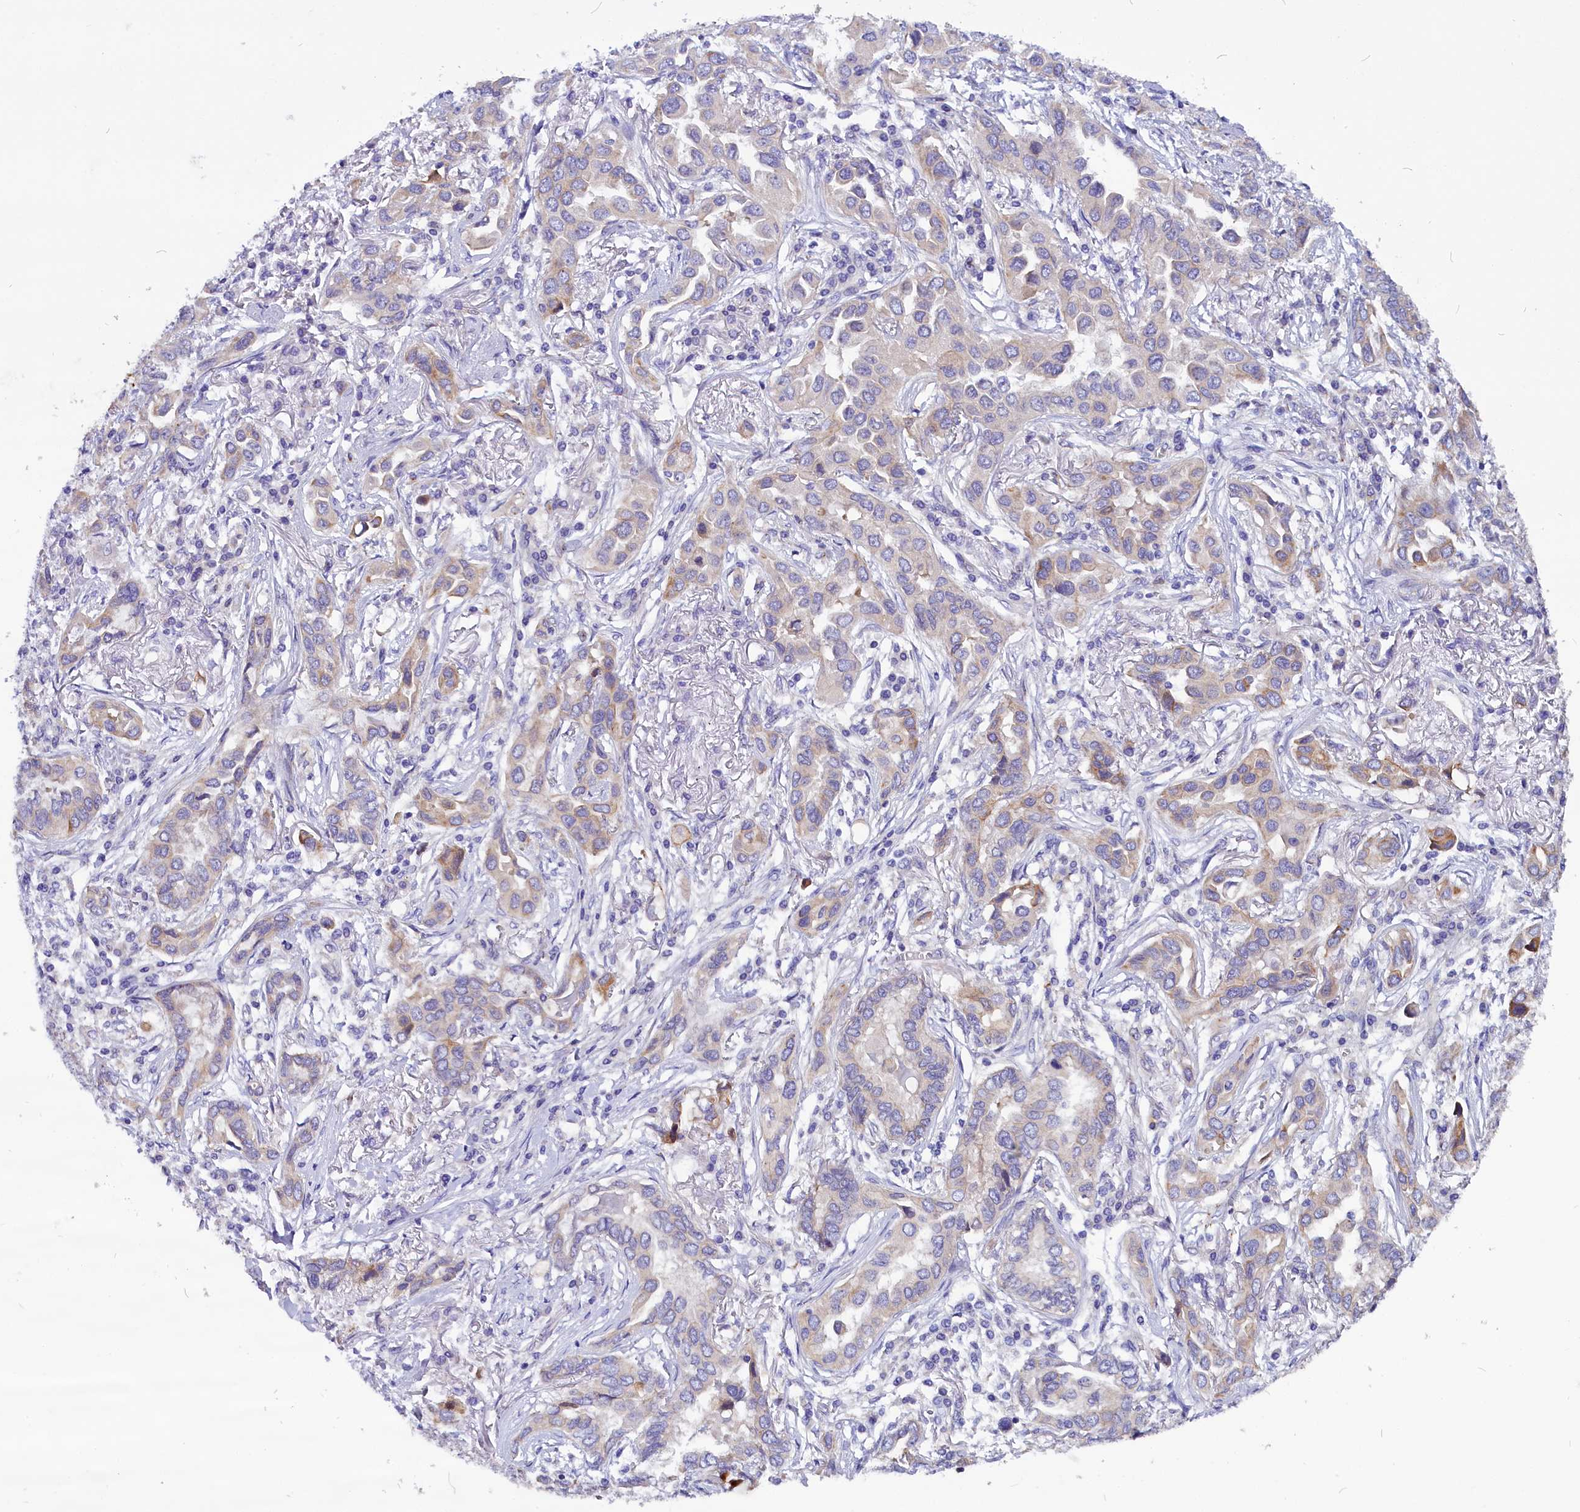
{"staining": {"intensity": "weak", "quantity": "<25%", "location": "cytoplasmic/membranous"}, "tissue": "lung cancer", "cell_type": "Tumor cells", "image_type": "cancer", "snomed": [{"axis": "morphology", "description": "Adenocarcinoma, NOS"}, {"axis": "topography", "description": "Lung"}], "caption": "IHC of human adenocarcinoma (lung) shows no positivity in tumor cells.", "gene": "CEP170", "patient": {"sex": "female", "age": 76}}